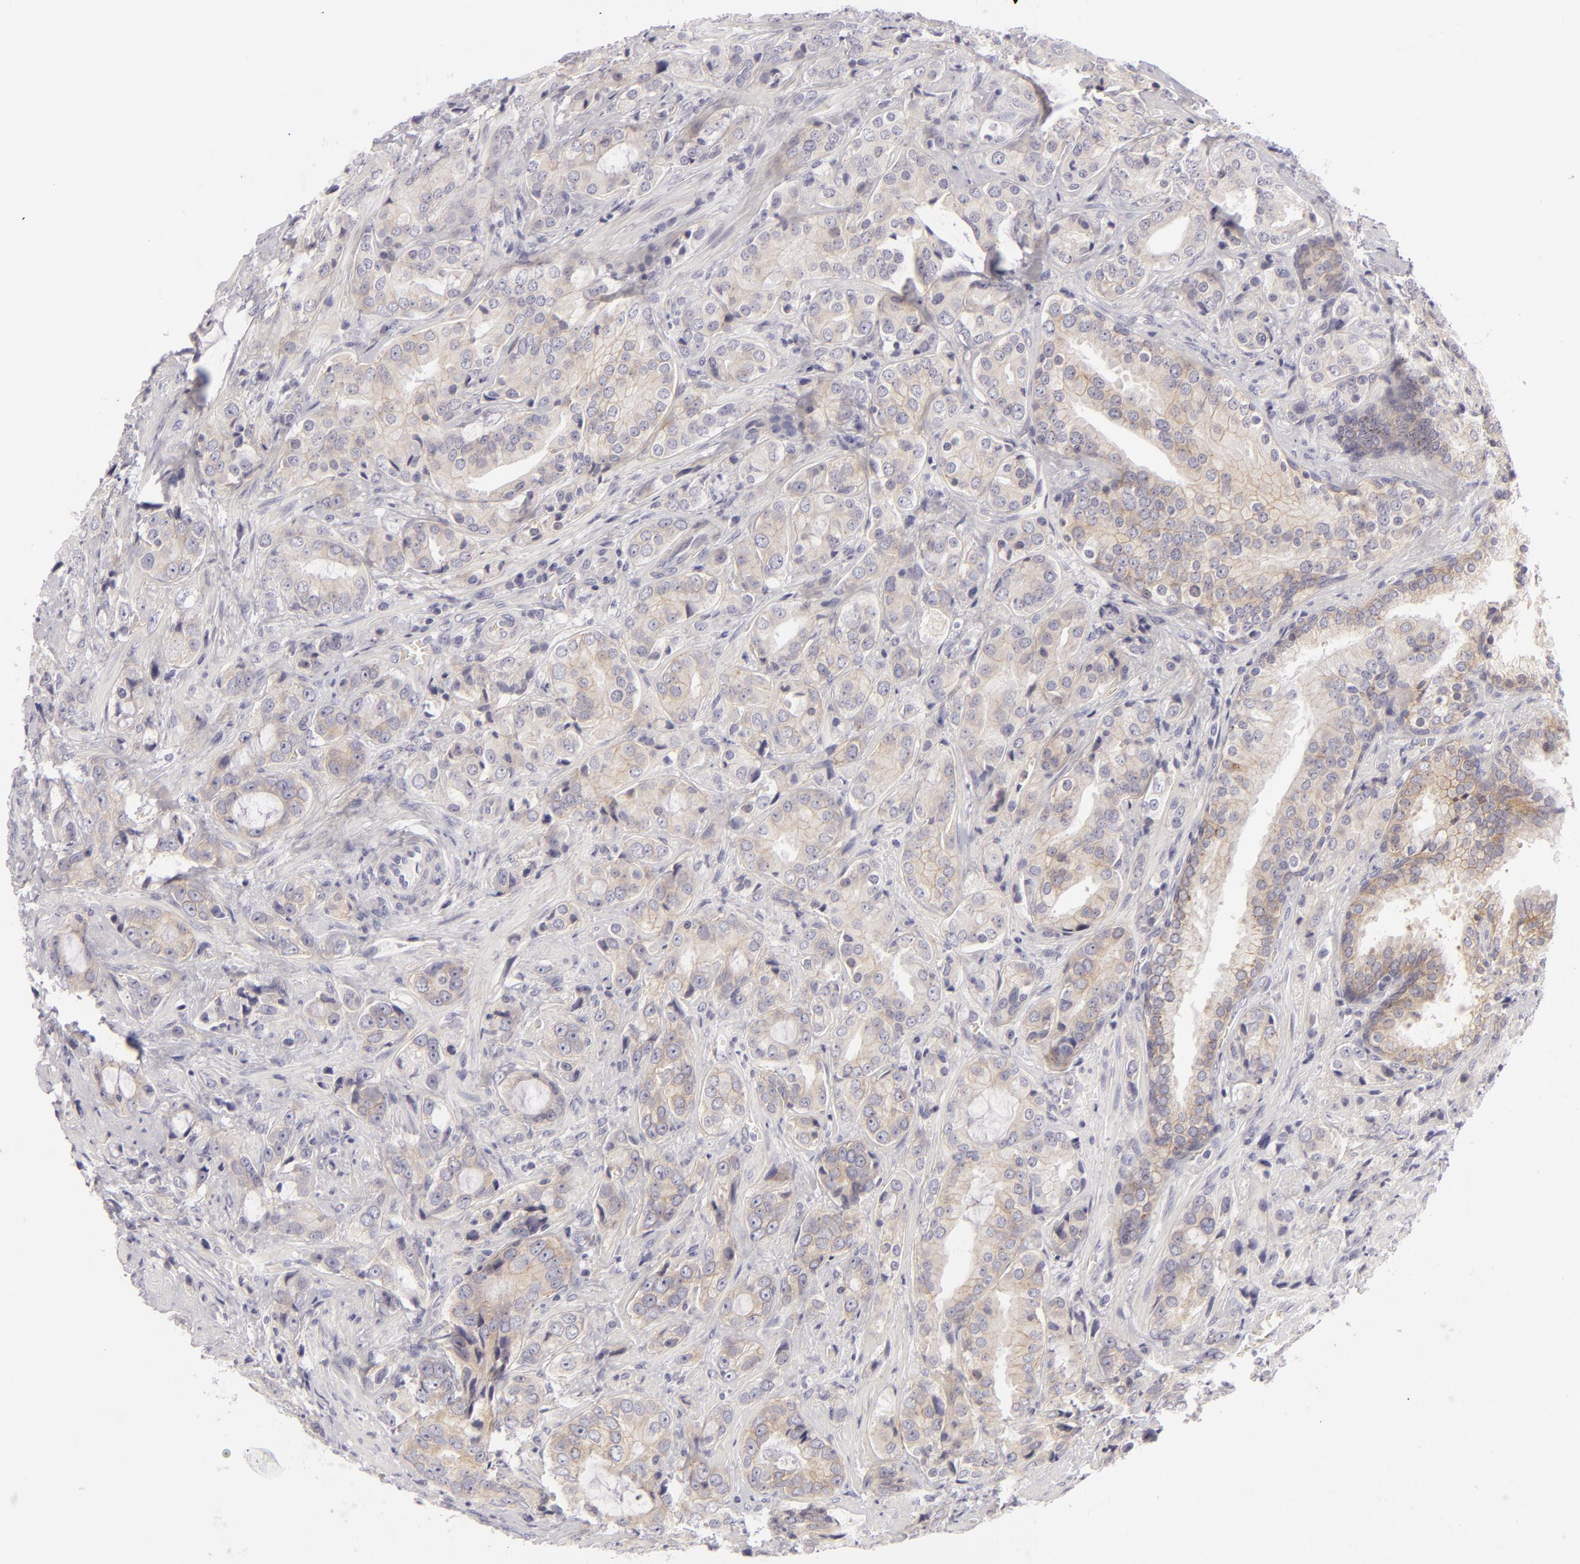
{"staining": {"intensity": "weak", "quantity": "25%-75%", "location": "cytoplasmic/membranous"}, "tissue": "prostate cancer", "cell_type": "Tumor cells", "image_type": "cancer", "snomed": [{"axis": "morphology", "description": "Adenocarcinoma, Medium grade"}, {"axis": "topography", "description": "Prostate"}], "caption": "A histopathology image of human prostate cancer (adenocarcinoma (medium-grade)) stained for a protein demonstrates weak cytoplasmic/membranous brown staining in tumor cells.", "gene": "DLG4", "patient": {"sex": "male", "age": 70}}